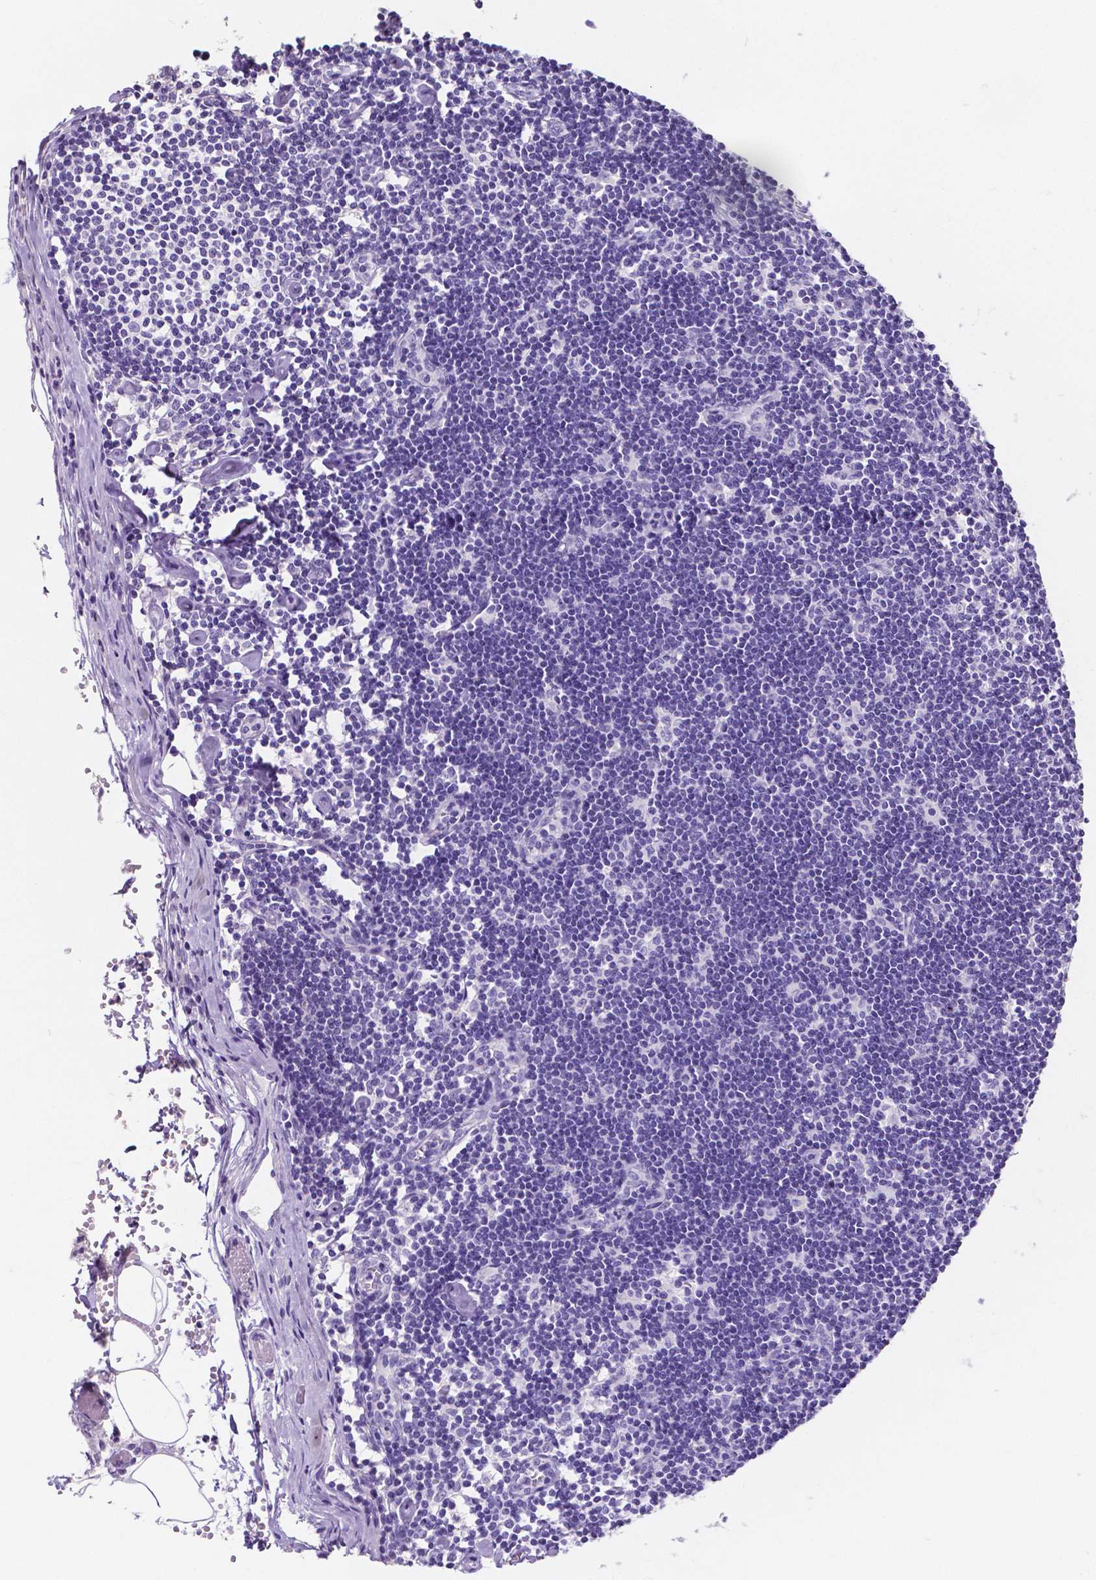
{"staining": {"intensity": "negative", "quantity": "none", "location": "none"}, "tissue": "lymph node", "cell_type": "Non-germinal center cells", "image_type": "normal", "snomed": [{"axis": "morphology", "description": "Normal tissue, NOS"}, {"axis": "topography", "description": "Lymph node"}], "caption": "A micrograph of human lymph node is negative for staining in non-germinal center cells. Brightfield microscopy of IHC stained with DAB (3,3'-diaminobenzidine) (brown) and hematoxylin (blue), captured at high magnification.", "gene": "SATB2", "patient": {"sex": "female", "age": 42}}